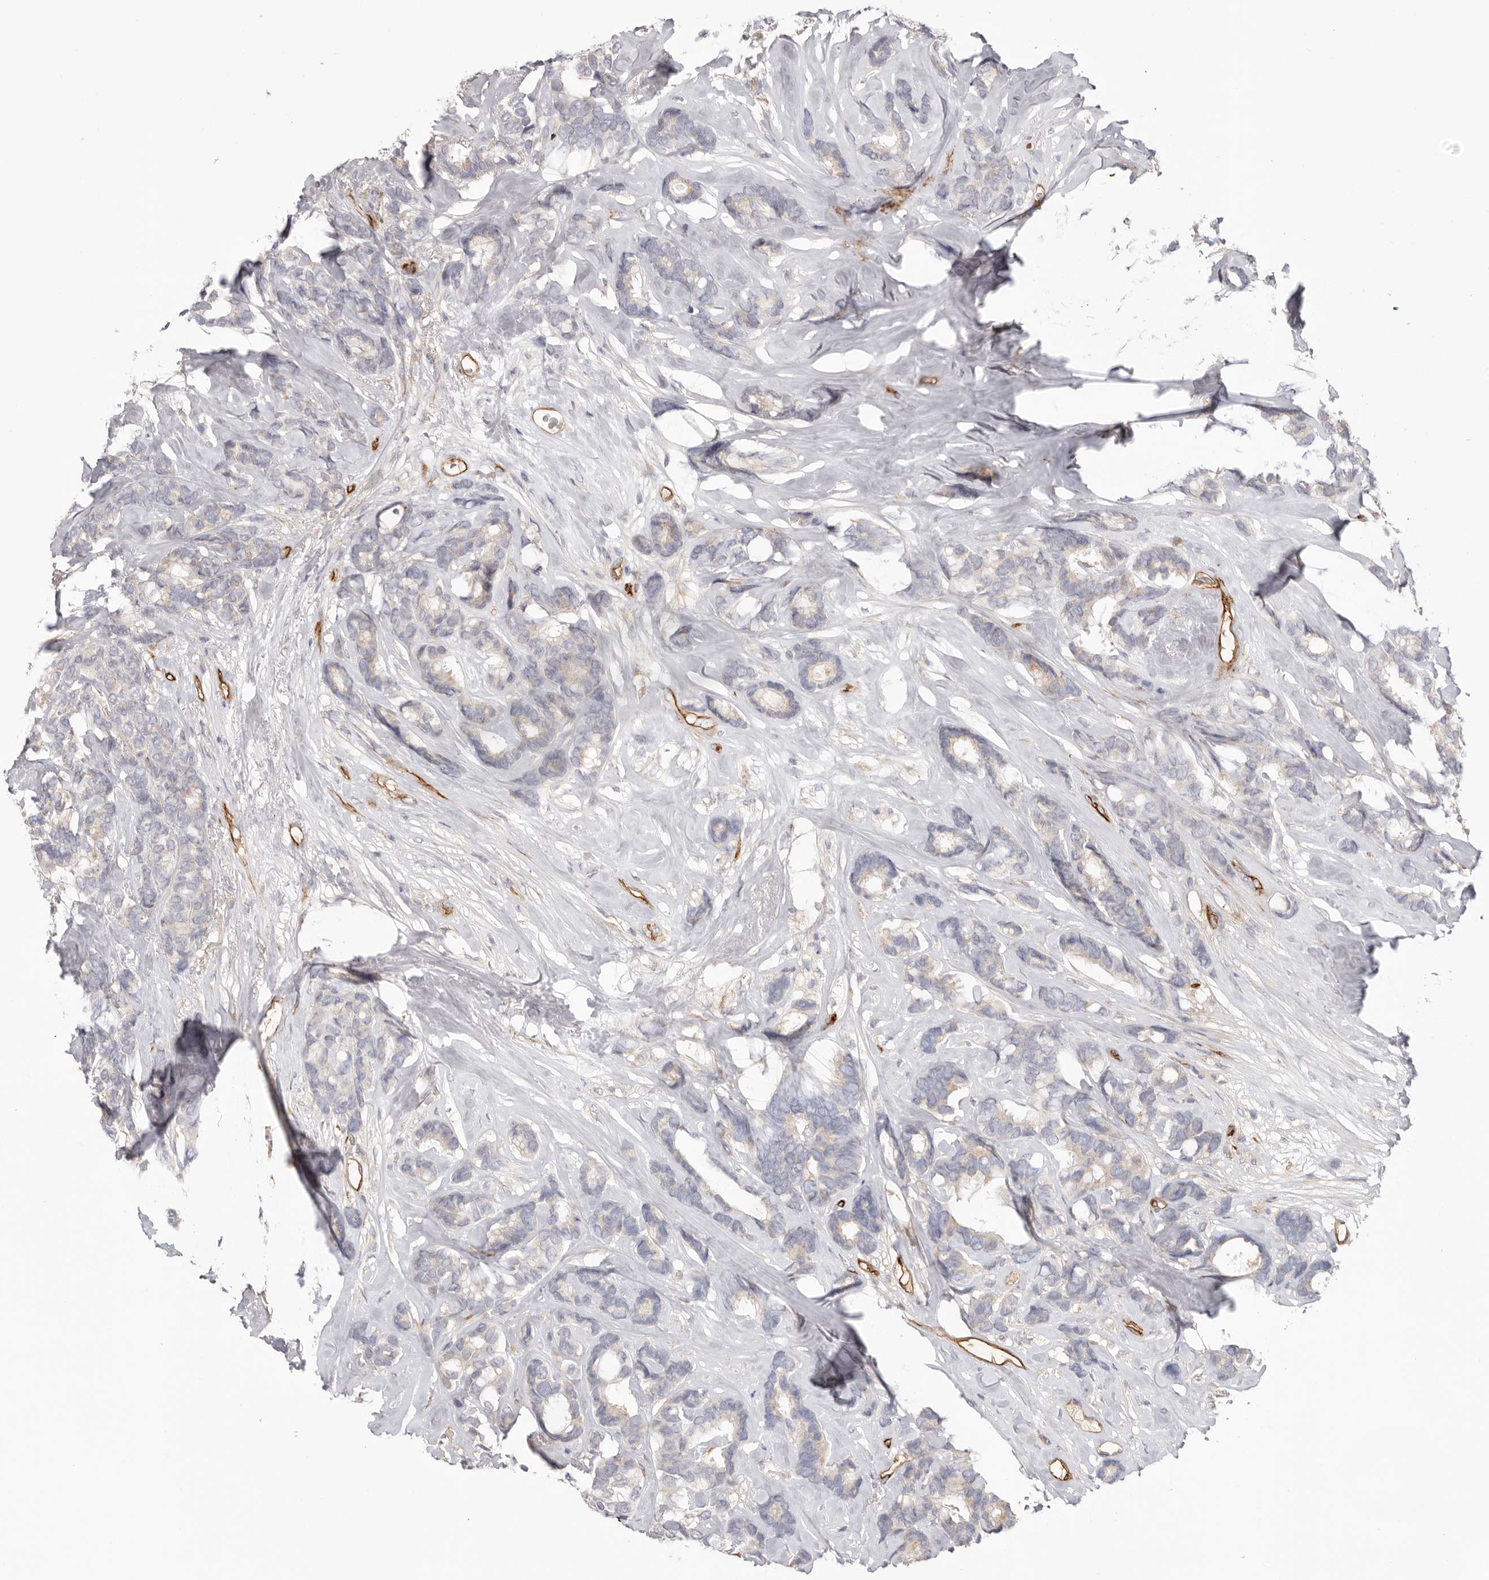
{"staining": {"intensity": "negative", "quantity": "none", "location": "none"}, "tissue": "breast cancer", "cell_type": "Tumor cells", "image_type": "cancer", "snomed": [{"axis": "morphology", "description": "Duct carcinoma"}, {"axis": "topography", "description": "Breast"}], "caption": "Breast cancer (intraductal carcinoma) was stained to show a protein in brown. There is no significant staining in tumor cells.", "gene": "LRRC66", "patient": {"sex": "female", "age": 87}}